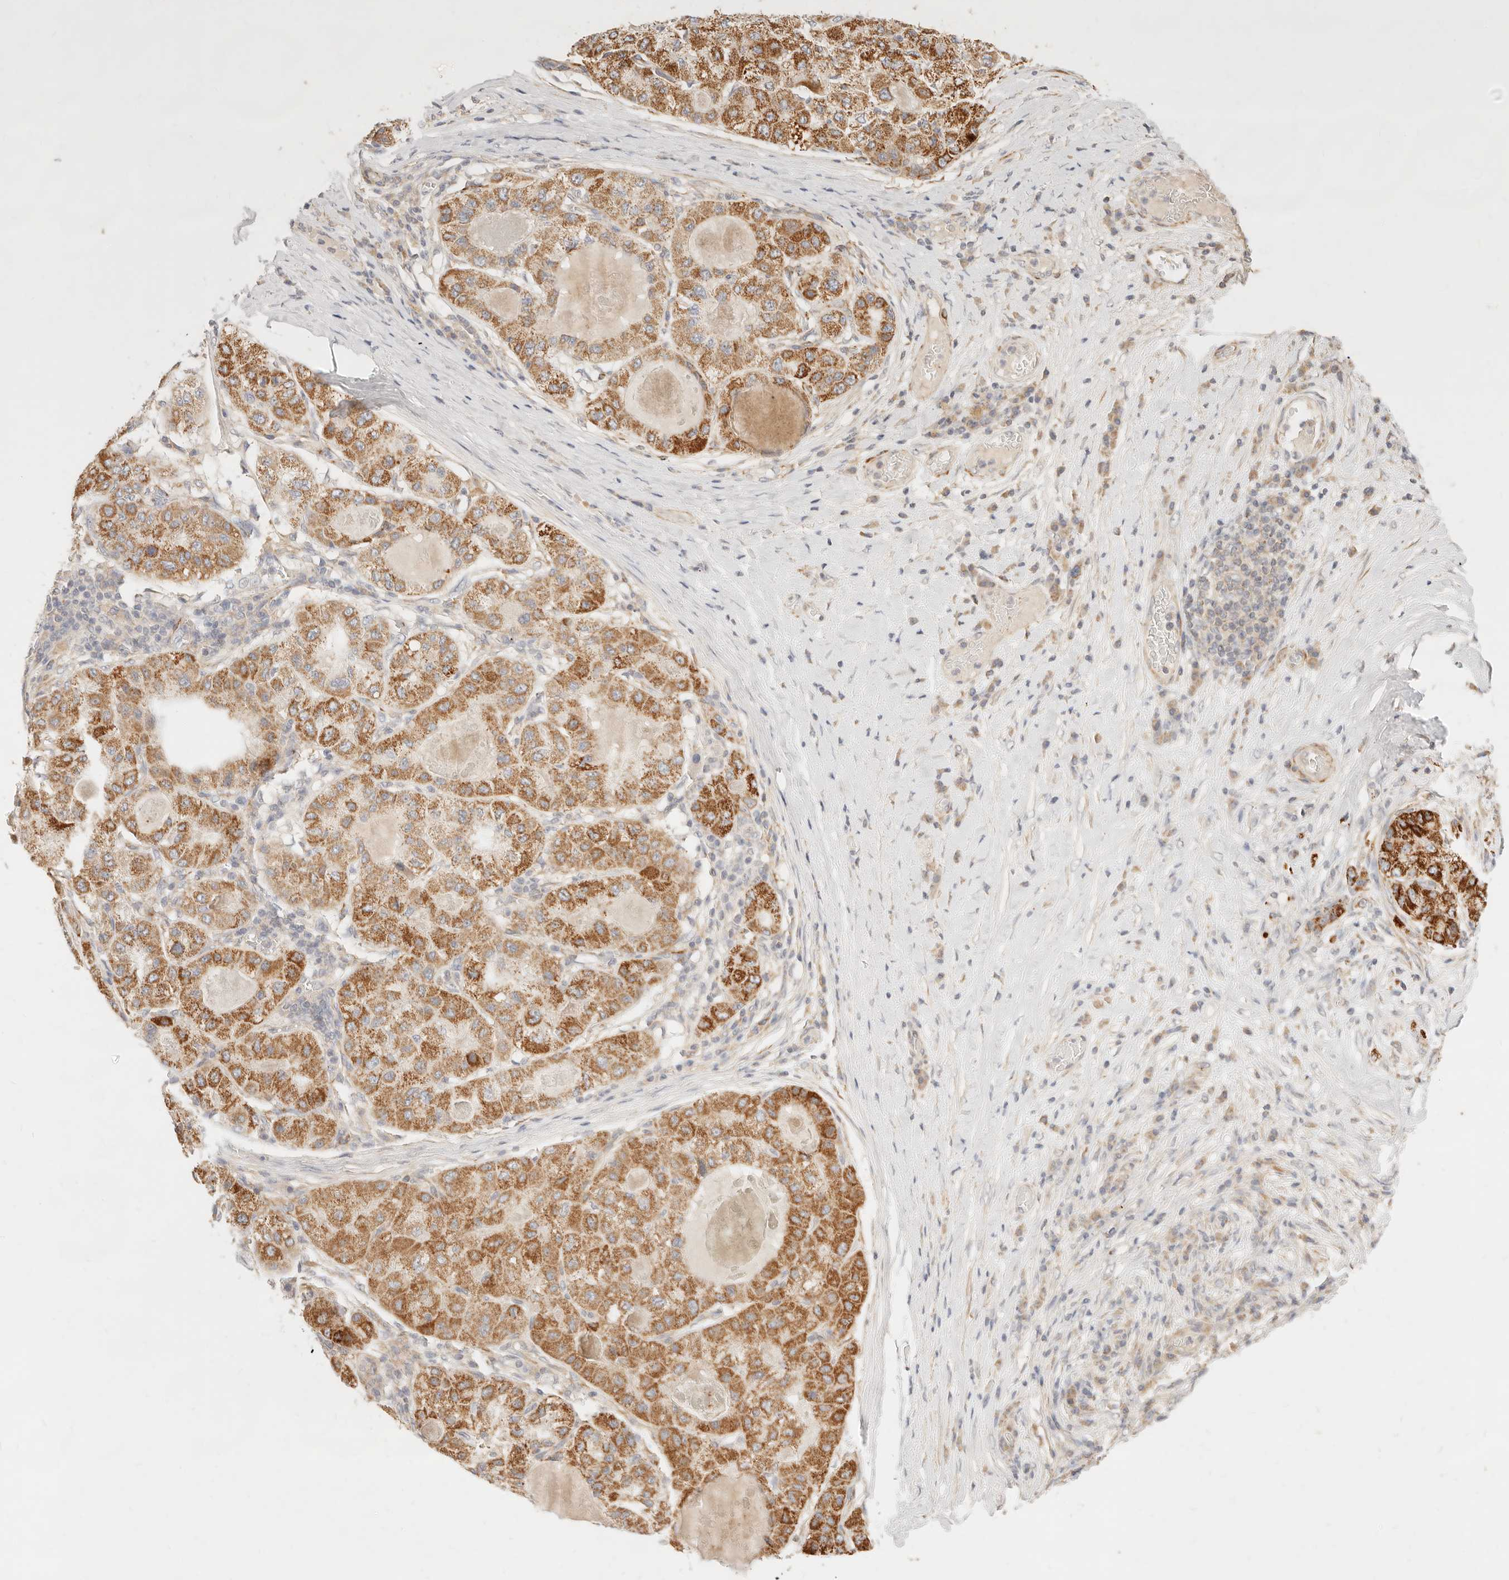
{"staining": {"intensity": "moderate", "quantity": ">75%", "location": "cytoplasmic/membranous"}, "tissue": "liver cancer", "cell_type": "Tumor cells", "image_type": "cancer", "snomed": [{"axis": "morphology", "description": "Carcinoma, Hepatocellular, NOS"}, {"axis": "topography", "description": "Liver"}], "caption": "Liver cancer (hepatocellular carcinoma) stained with IHC demonstrates moderate cytoplasmic/membranous expression in approximately >75% of tumor cells.", "gene": "RUBCNL", "patient": {"sex": "male", "age": 80}}